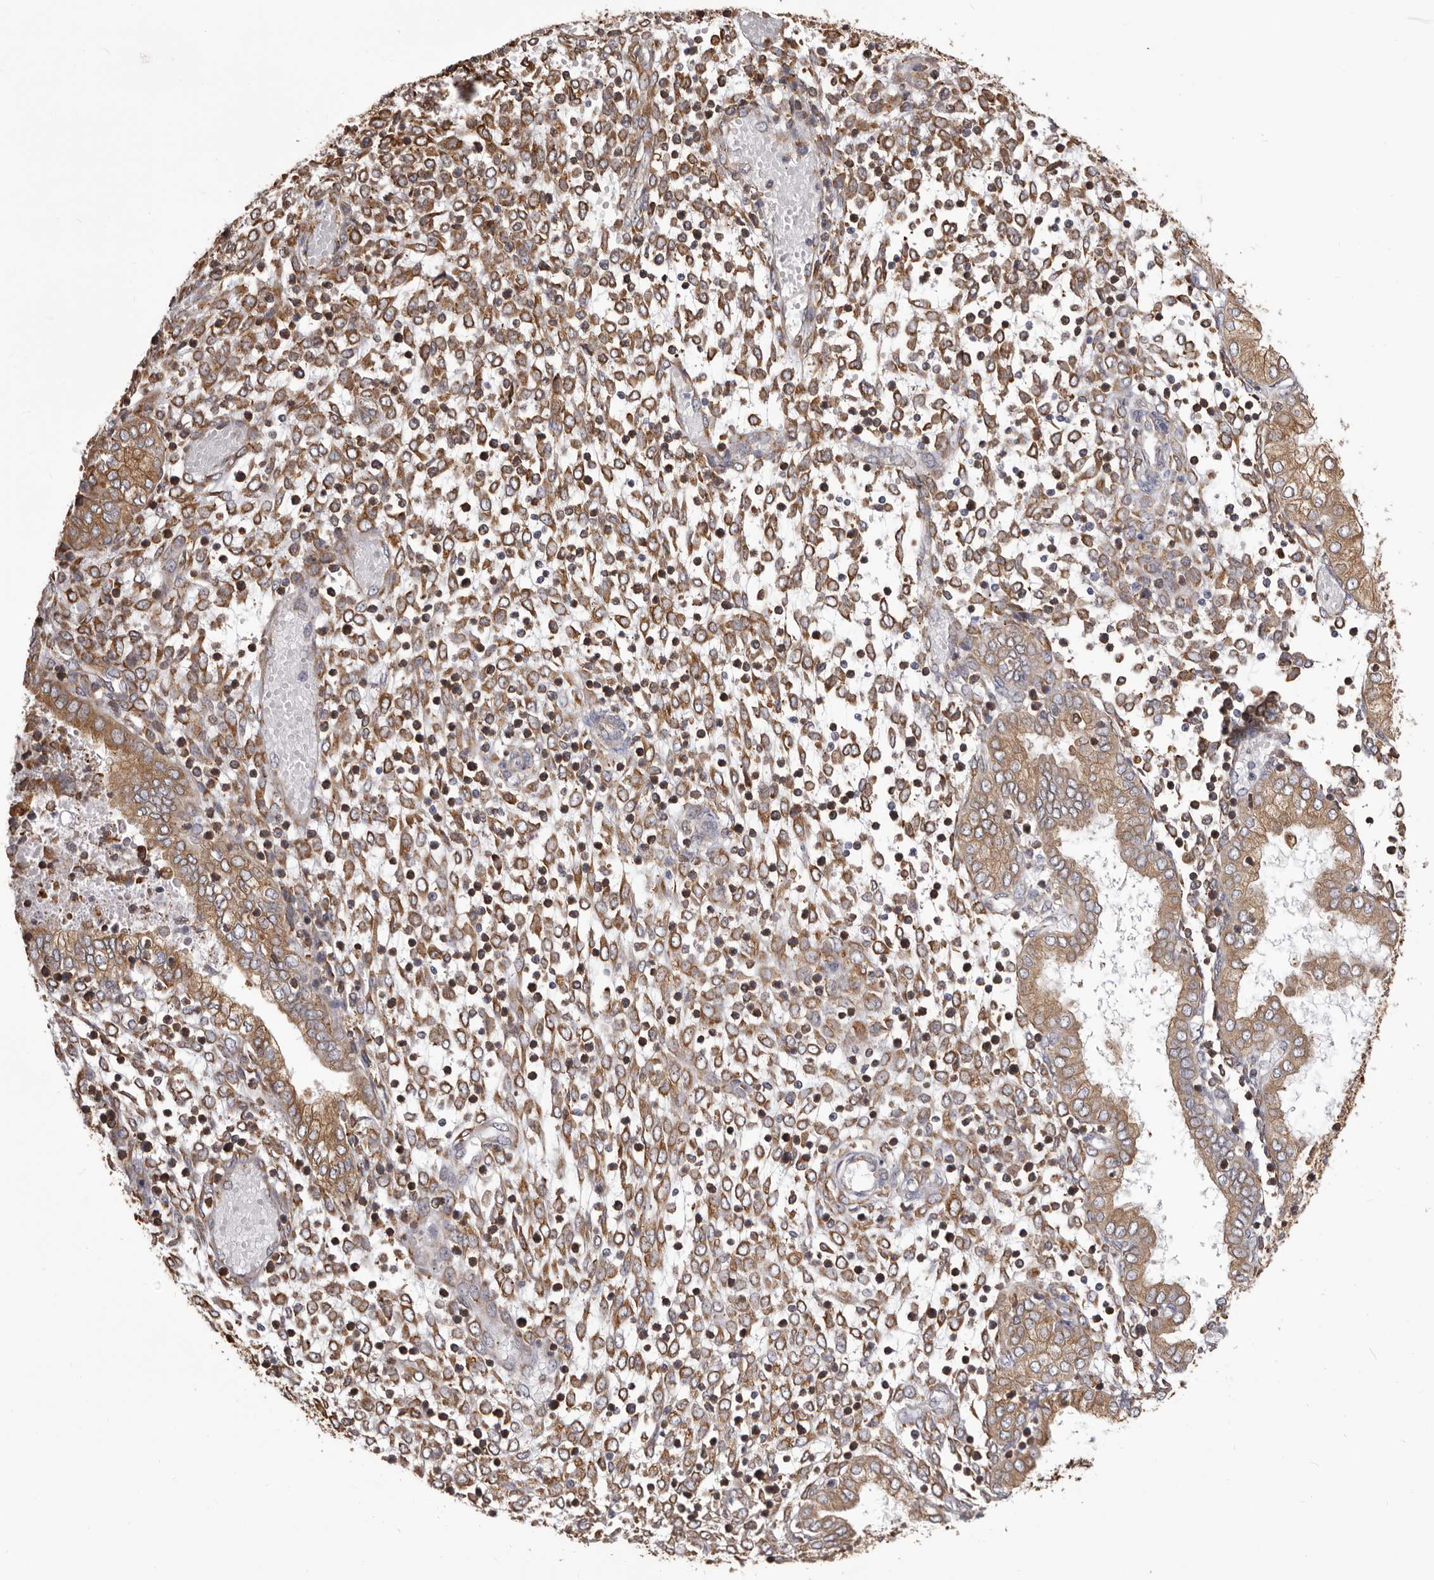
{"staining": {"intensity": "moderate", "quantity": ">75%", "location": "cytoplasmic/membranous"}, "tissue": "endometrium", "cell_type": "Cells in endometrial stroma", "image_type": "normal", "snomed": [{"axis": "morphology", "description": "Normal tissue, NOS"}, {"axis": "topography", "description": "Endometrium"}], "caption": "Immunohistochemical staining of benign endometrium exhibits medium levels of moderate cytoplasmic/membranous expression in about >75% of cells in endometrial stroma. (Stains: DAB (3,3'-diaminobenzidine) in brown, nuclei in blue, Microscopy: brightfield microscopy at high magnification).", "gene": "QRSL1", "patient": {"sex": "female", "age": 53}}